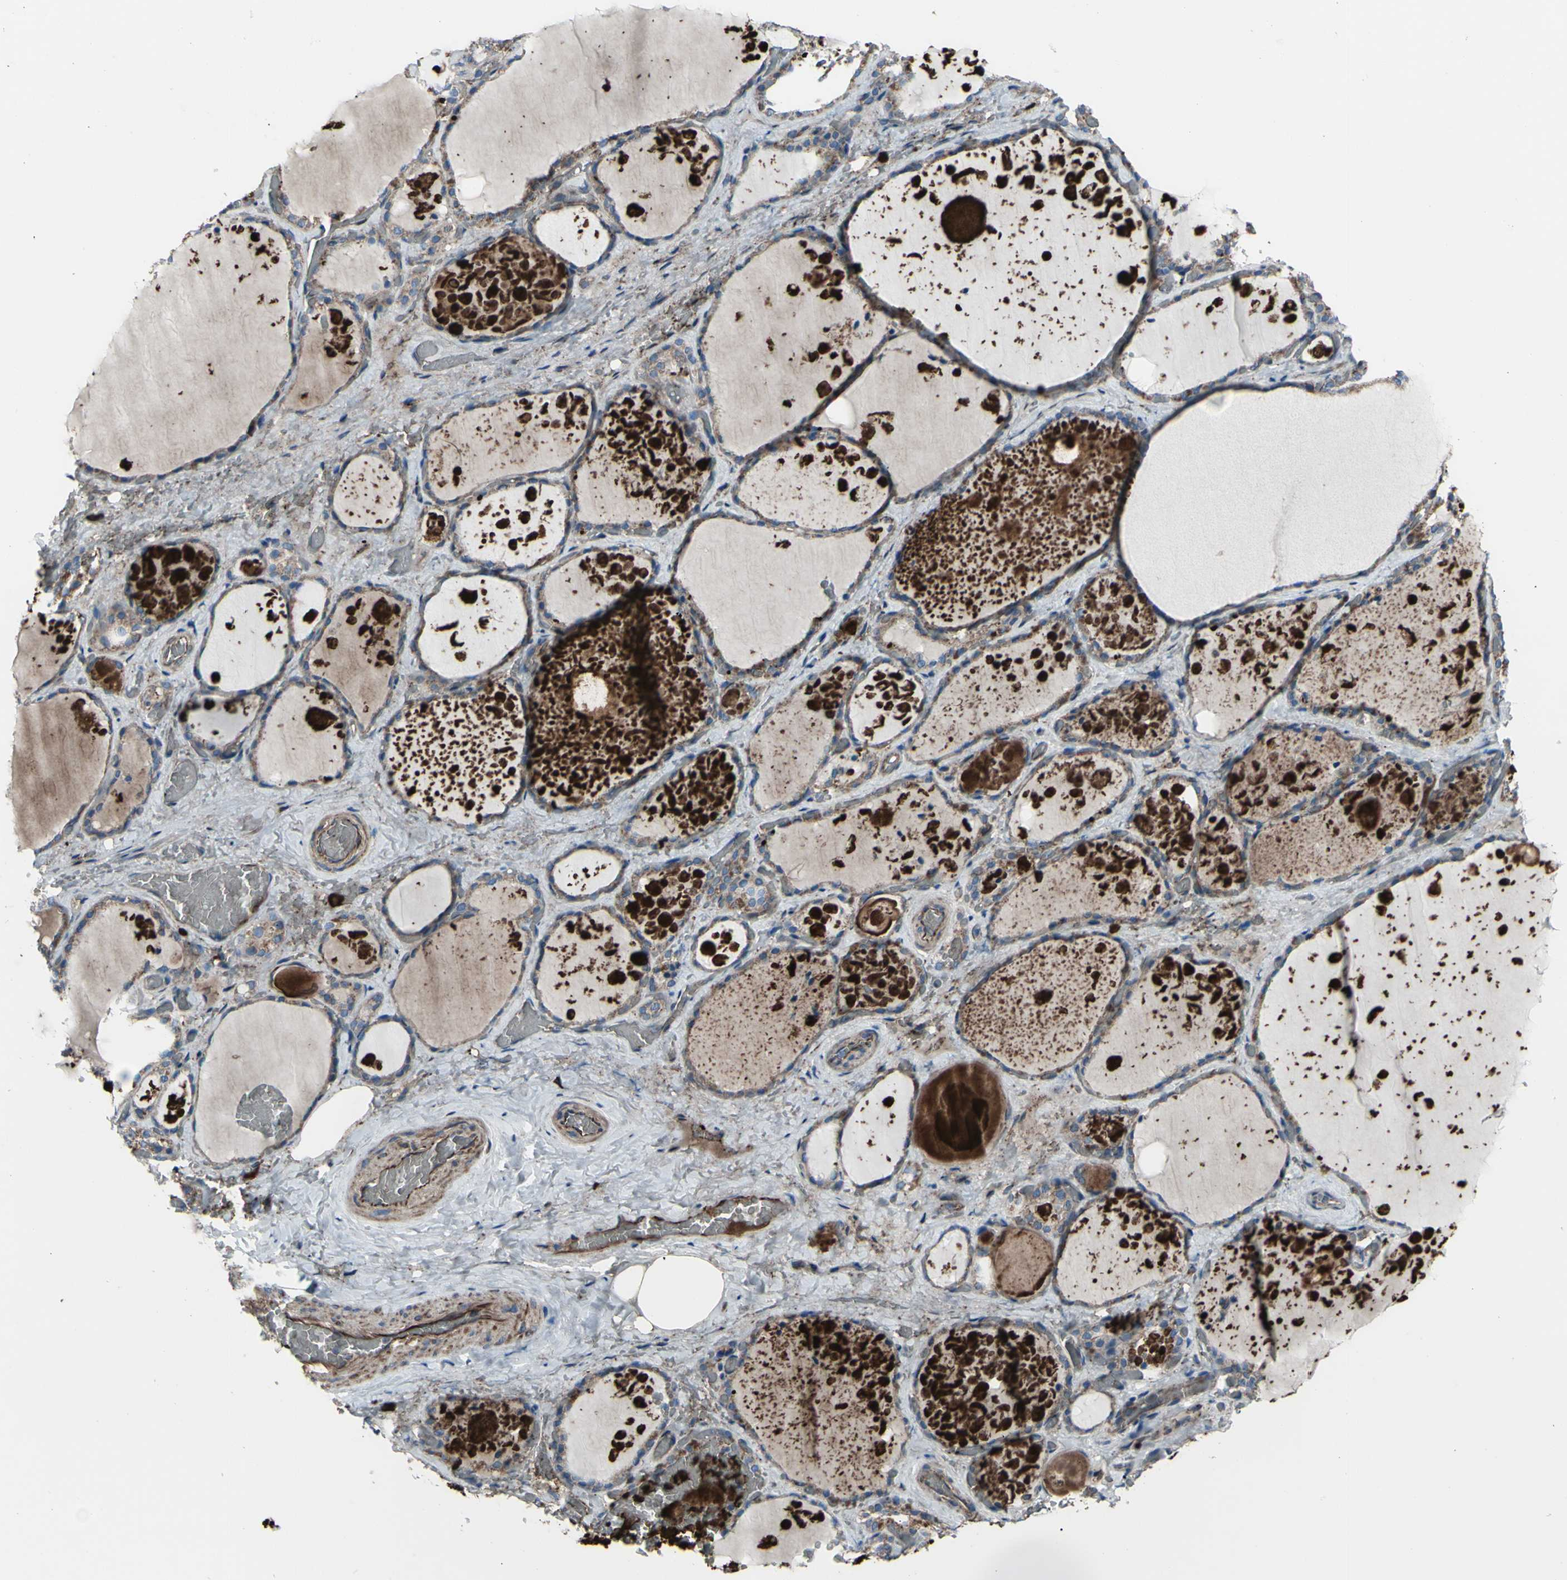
{"staining": {"intensity": "weak", "quantity": "25%-75%", "location": "cytoplasmic/membranous"}, "tissue": "thyroid gland", "cell_type": "Glandular cells", "image_type": "normal", "snomed": [{"axis": "morphology", "description": "Normal tissue, NOS"}, {"axis": "topography", "description": "Thyroid gland"}], "caption": "A high-resolution micrograph shows immunohistochemistry staining of normal thyroid gland, which reveals weak cytoplasmic/membranous positivity in about 25%-75% of glandular cells.", "gene": "EMC7", "patient": {"sex": "male", "age": 61}}